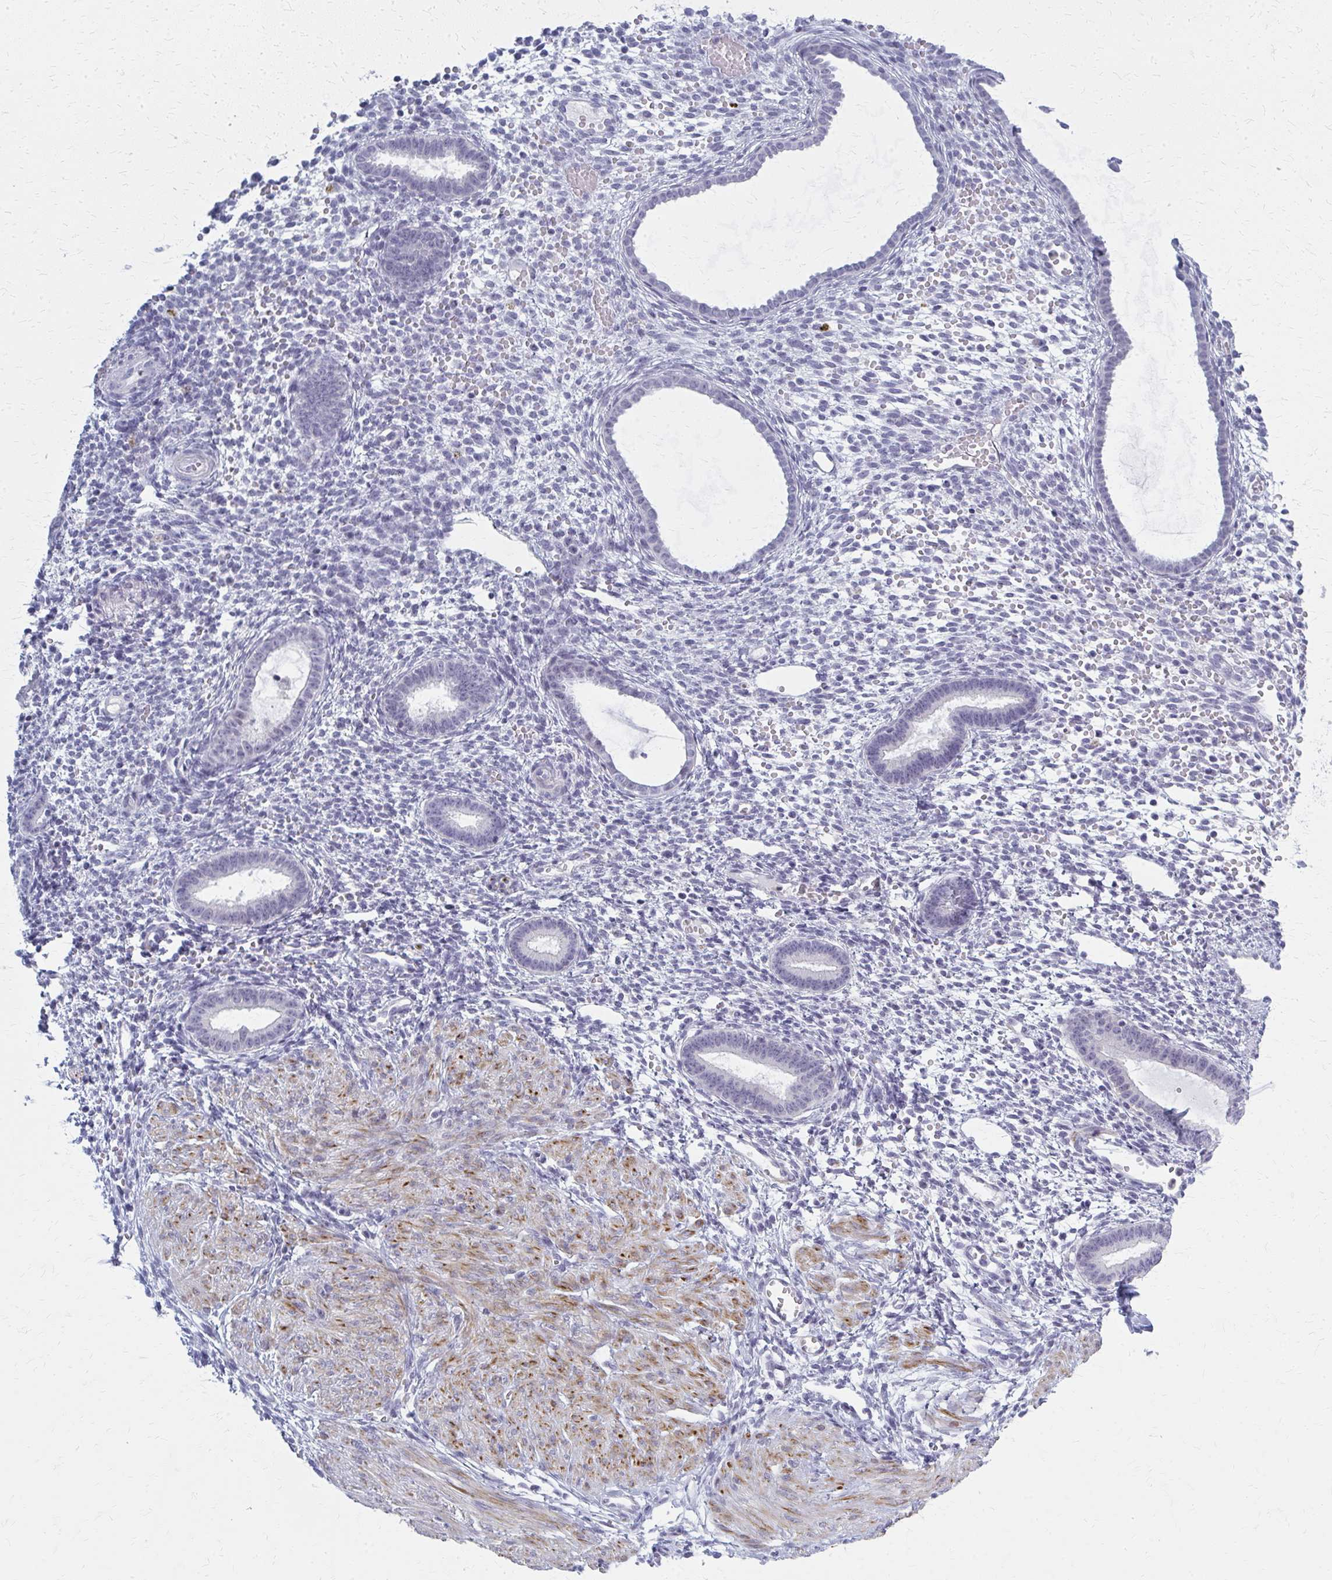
{"staining": {"intensity": "negative", "quantity": "none", "location": "none"}, "tissue": "endometrium", "cell_type": "Cells in endometrial stroma", "image_type": "normal", "snomed": [{"axis": "morphology", "description": "Normal tissue, NOS"}, {"axis": "topography", "description": "Endometrium"}], "caption": "This histopathology image is of benign endometrium stained with immunohistochemistry (IHC) to label a protein in brown with the nuclei are counter-stained blue. There is no positivity in cells in endometrial stroma. Brightfield microscopy of immunohistochemistry stained with DAB (brown) and hematoxylin (blue), captured at high magnification.", "gene": "CASQ2", "patient": {"sex": "female", "age": 36}}